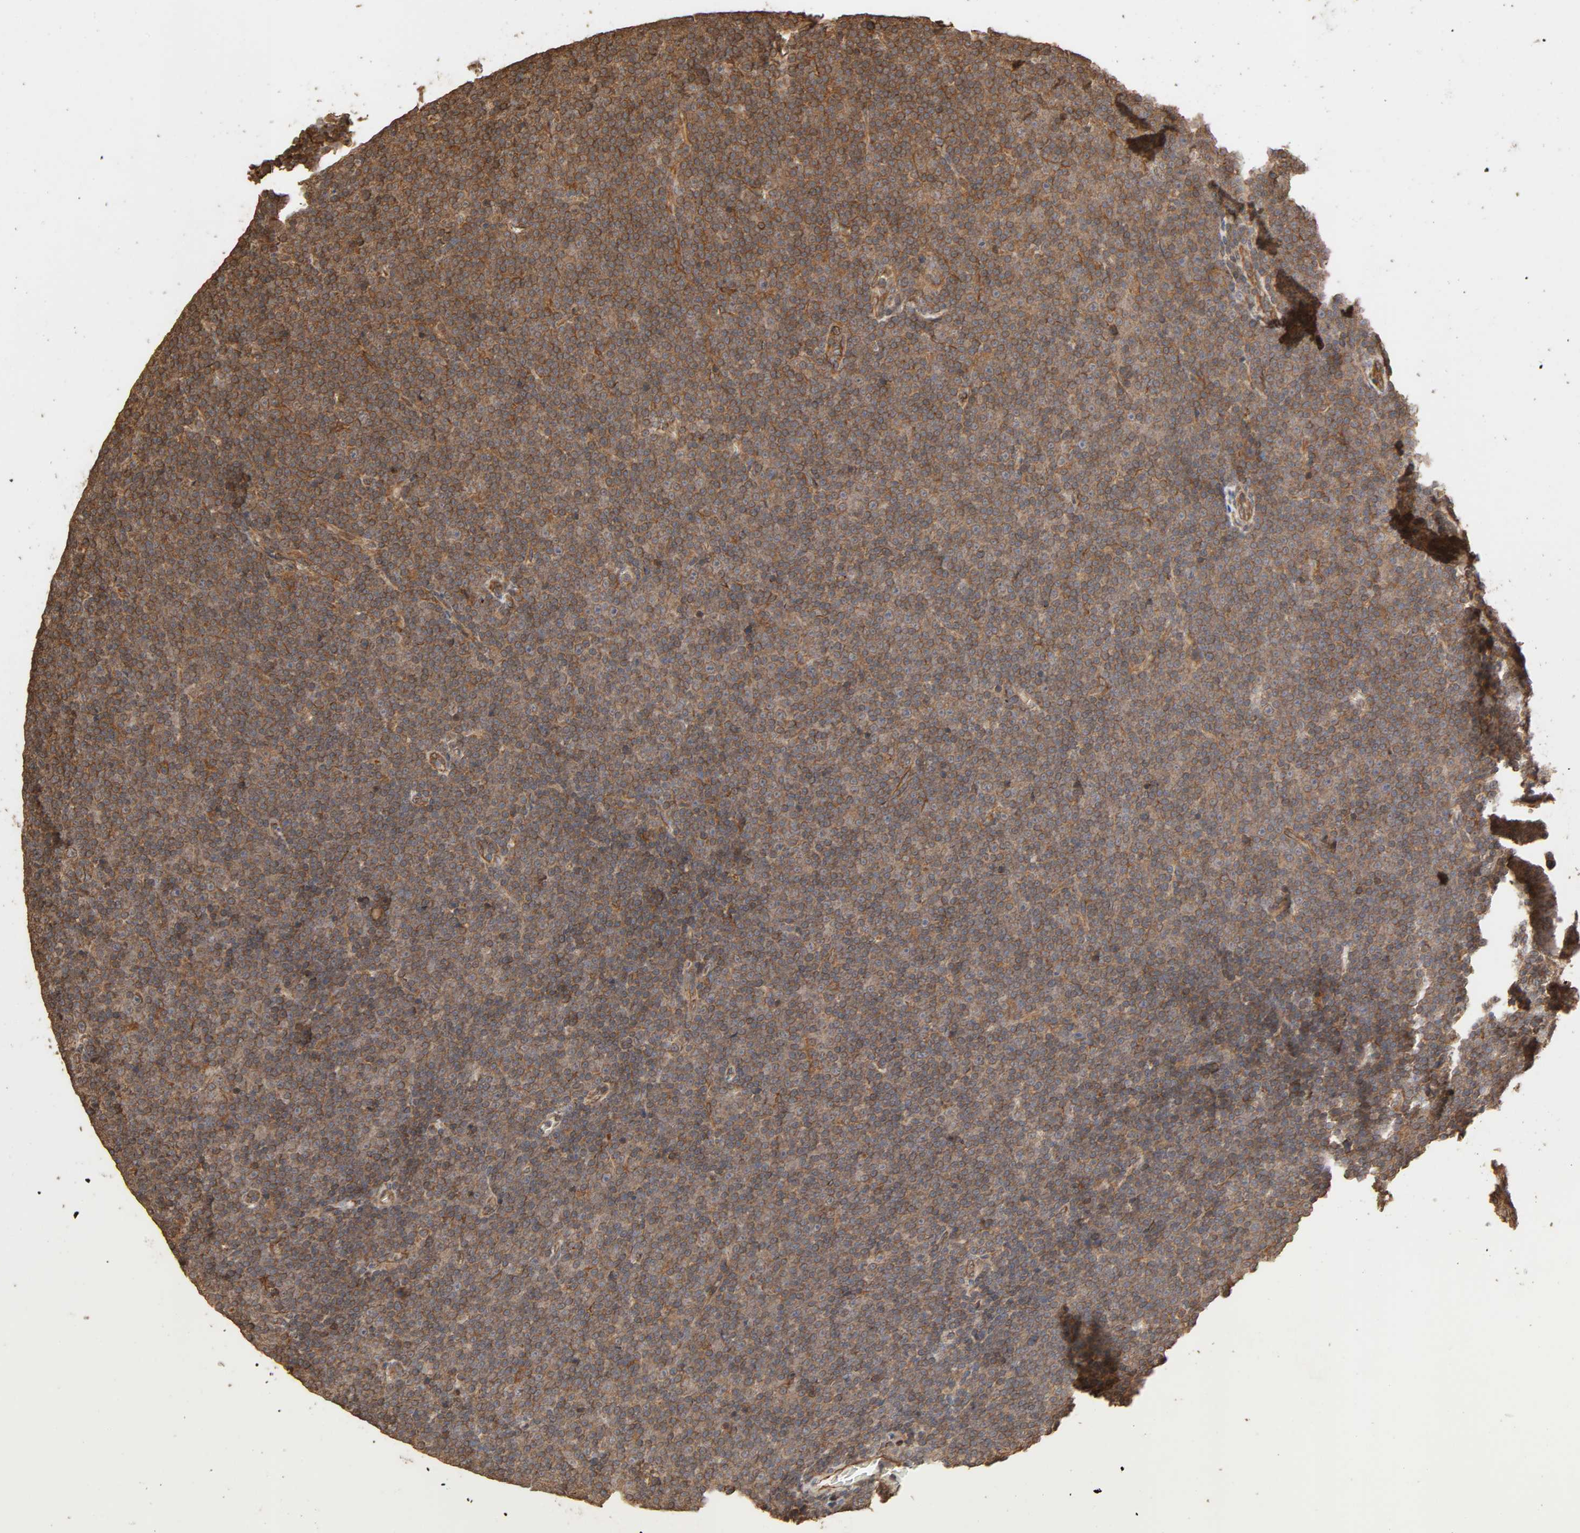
{"staining": {"intensity": "moderate", "quantity": ">75%", "location": "cytoplasmic/membranous"}, "tissue": "lymphoma", "cell_type": "Tumor cells", "image_type": "cancer", "snomed": [{"axis": "morphology", "description": "Malignant lymphoma, non-Hodgkin's type, Low grade"}, {"axis": "topography", "description": "Lymph node"}], "caption": "Protein expression by immunohistochemistry reveals moderate cytoplasmic/membranous staining in about >75% of tumor cells in lymphoma.", "gene": "RPS6KA6", "patient": {"sex": "female", "age": 67}}